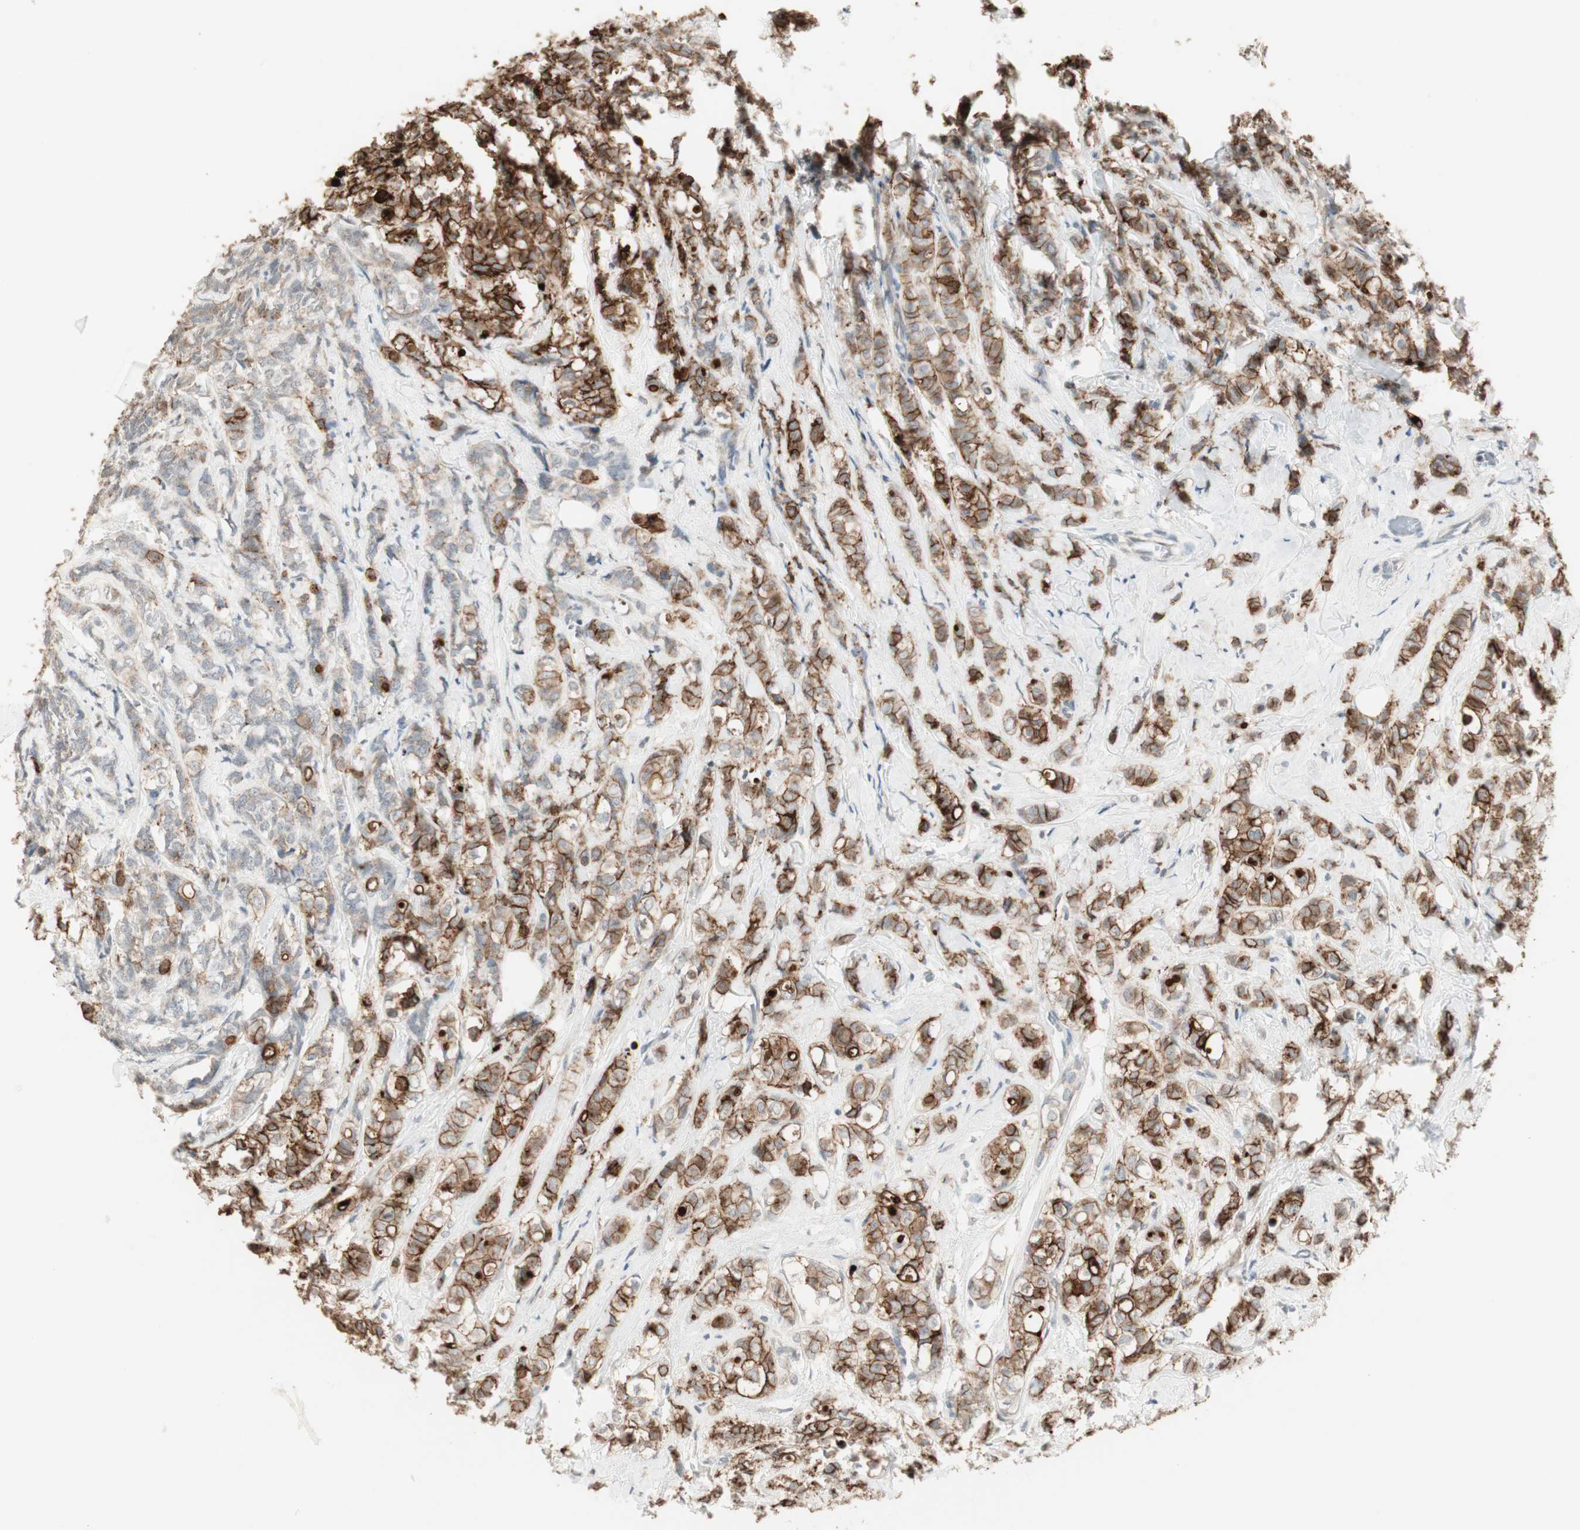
{"staining": {"intensity": "strong", "quantity": ">75%", "location": "cytoplasmic/membranous"}, "tissue": "breast cancer", "cell_type": "Tumor cells", "image_type": "cancer", "snomed": [{"axis": "morphology", "description": "Lobular carcinoma"}, {"axis": "topography", "description": "Breast"}], "caption": "The micrograph shows a brown stain indicating the presence of a protein in the cytoplasmic/membranous of tumor cells in breast cancer (lobular carcinoma).", "gene": "TASOR", "patient": {"sex": "female", "age": 60}}